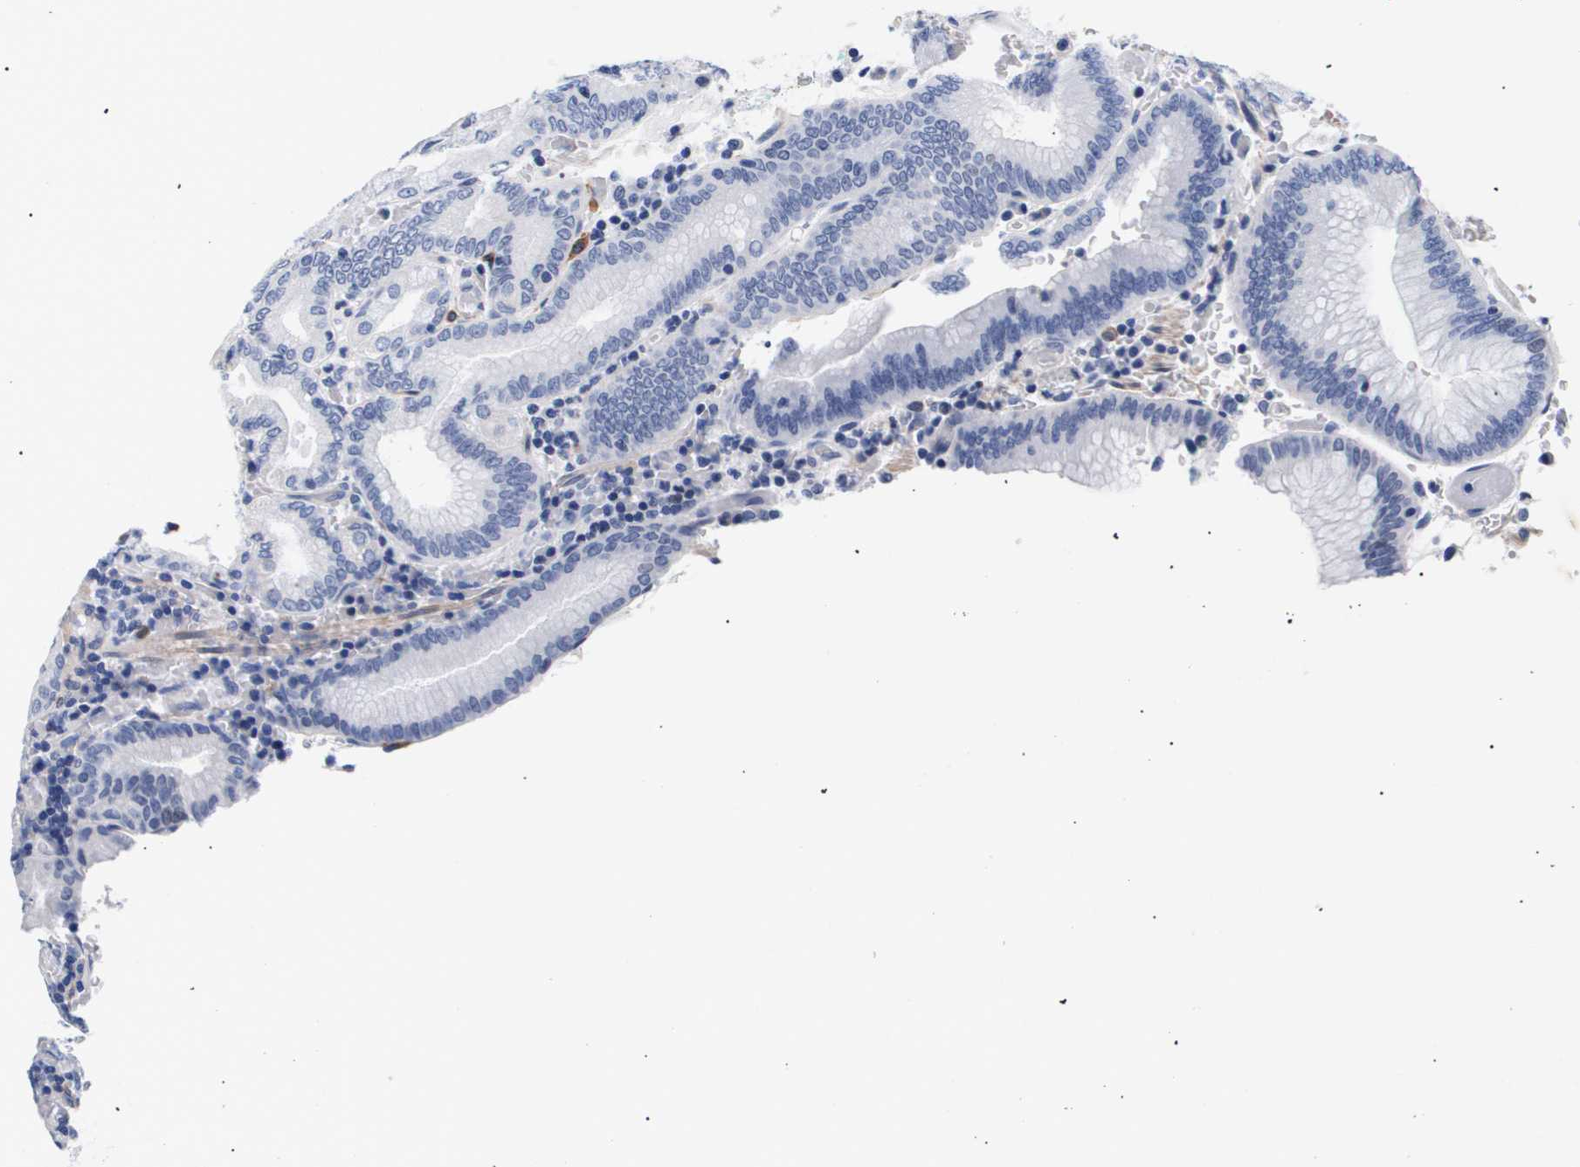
{"staining": {"intensity": "strong", "quantity": "<25%", "location": "cytoplasmic/membranous"}, "tissue": "stomach", "cell_type": "Glandular cells", "image_type": "normal", "snomed": [{"axis": "morphology", "description": "Normal tissue, NOS"}, {"axis": "morphology", "description": "Carcinoid, malignant, NOS"}, {"axis": "topography", "description": "Stomach, upper"}], "caption": "Brown immunohistochemical staining in unremarkable human stomach displays strong cytoplasmic/membranous positivity in approximately <25% of glandular cells.", "gene": "SHD", "patient": {"sex": "male", "age": 39}}